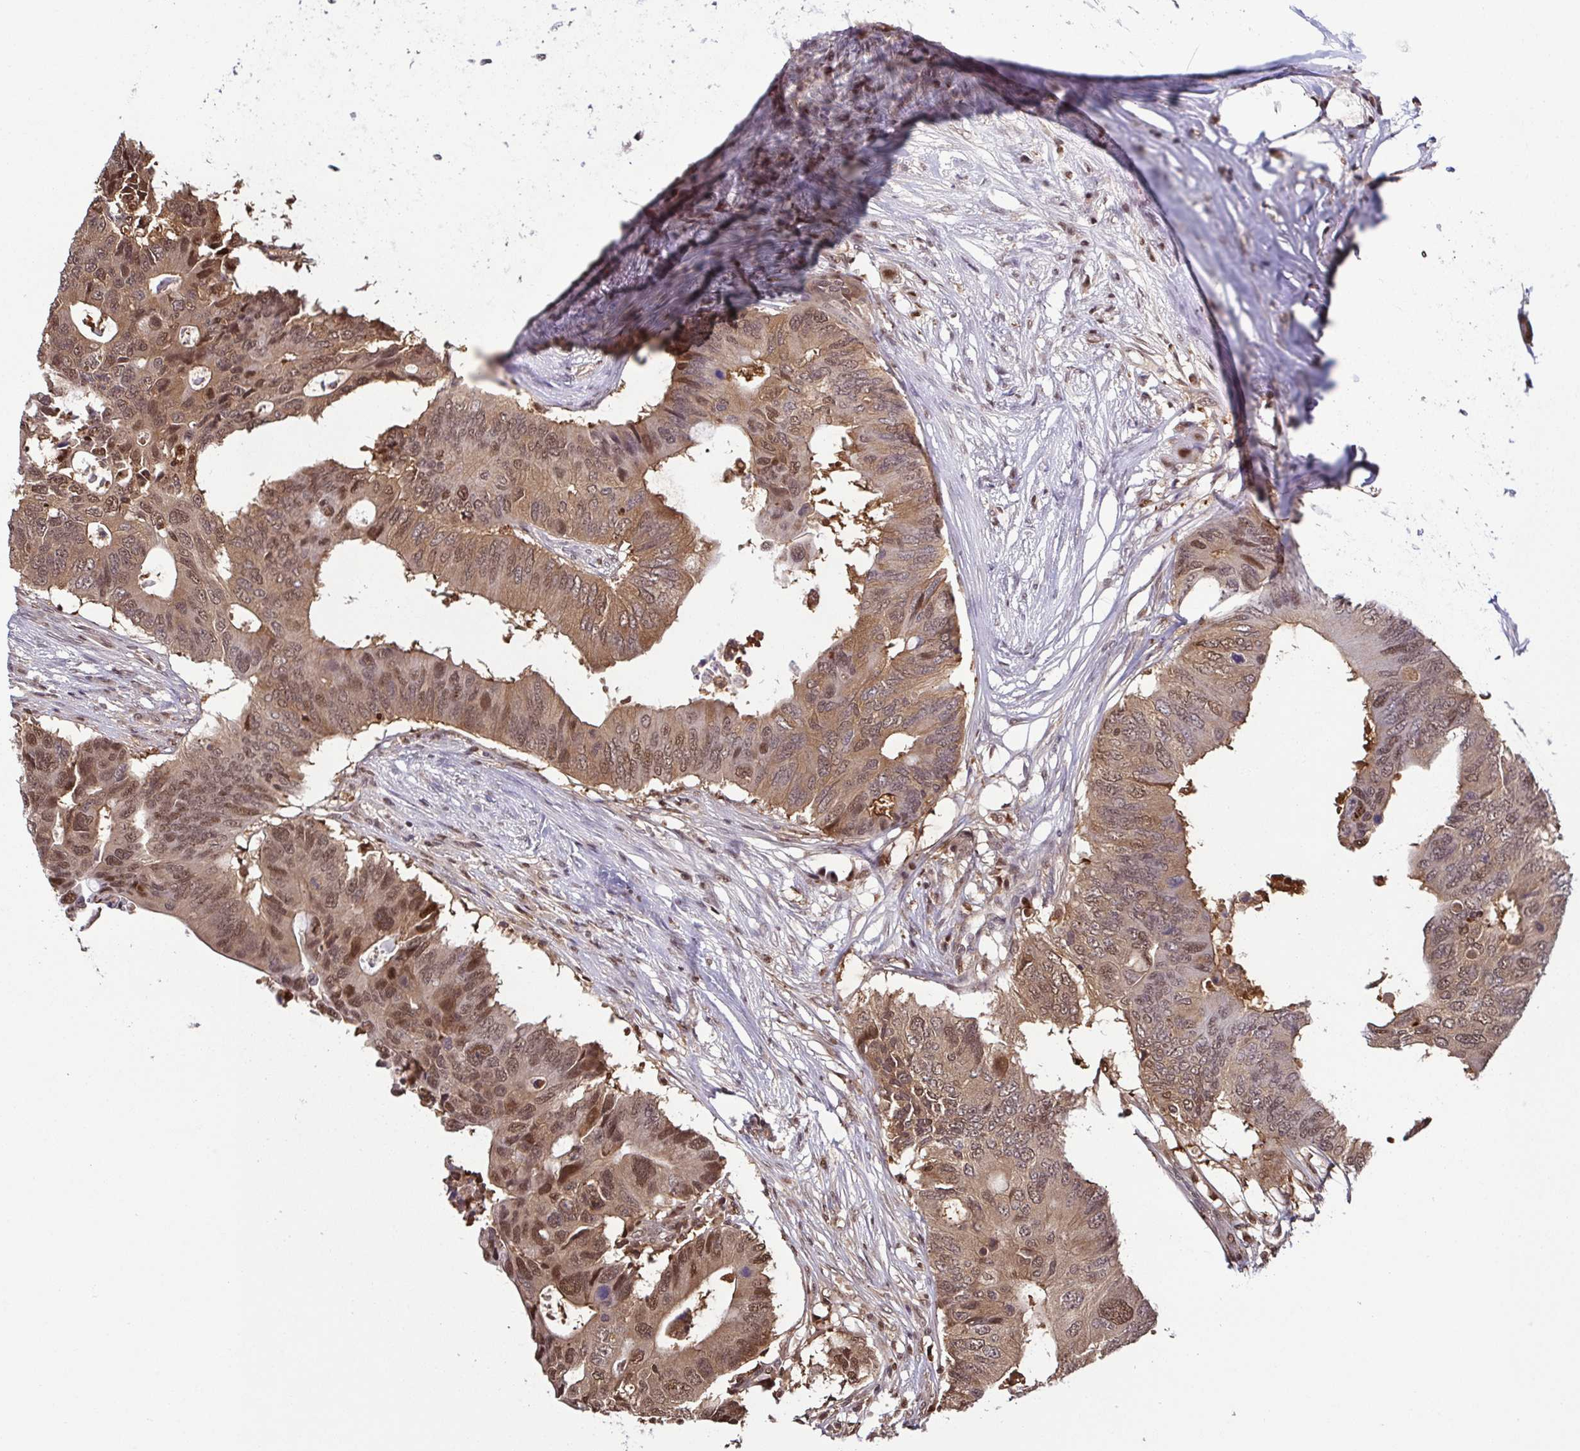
{"staining": {"intensity": "moderate", "quantity": ">75%", "location": "cytoplasmic/membranous,nuclear"}, "tissue": "colorectal cancer", "cell_type": "Tumor cells", "image_type": "cancer", "snomed": [{"axis": "morphology", "description": "Adenocarcinoma, NOS"}, {"axis": "topography", "description": "Colon"}], "caption": "This histopathology image reveals IHC staining of human colorectal cancer, with medium moderate cytoplasmic/membranous and nuclear expression in about >75% of tumor cells.", "gene": "PSMB9", "patient": {"sex": "male", "age": 71}}